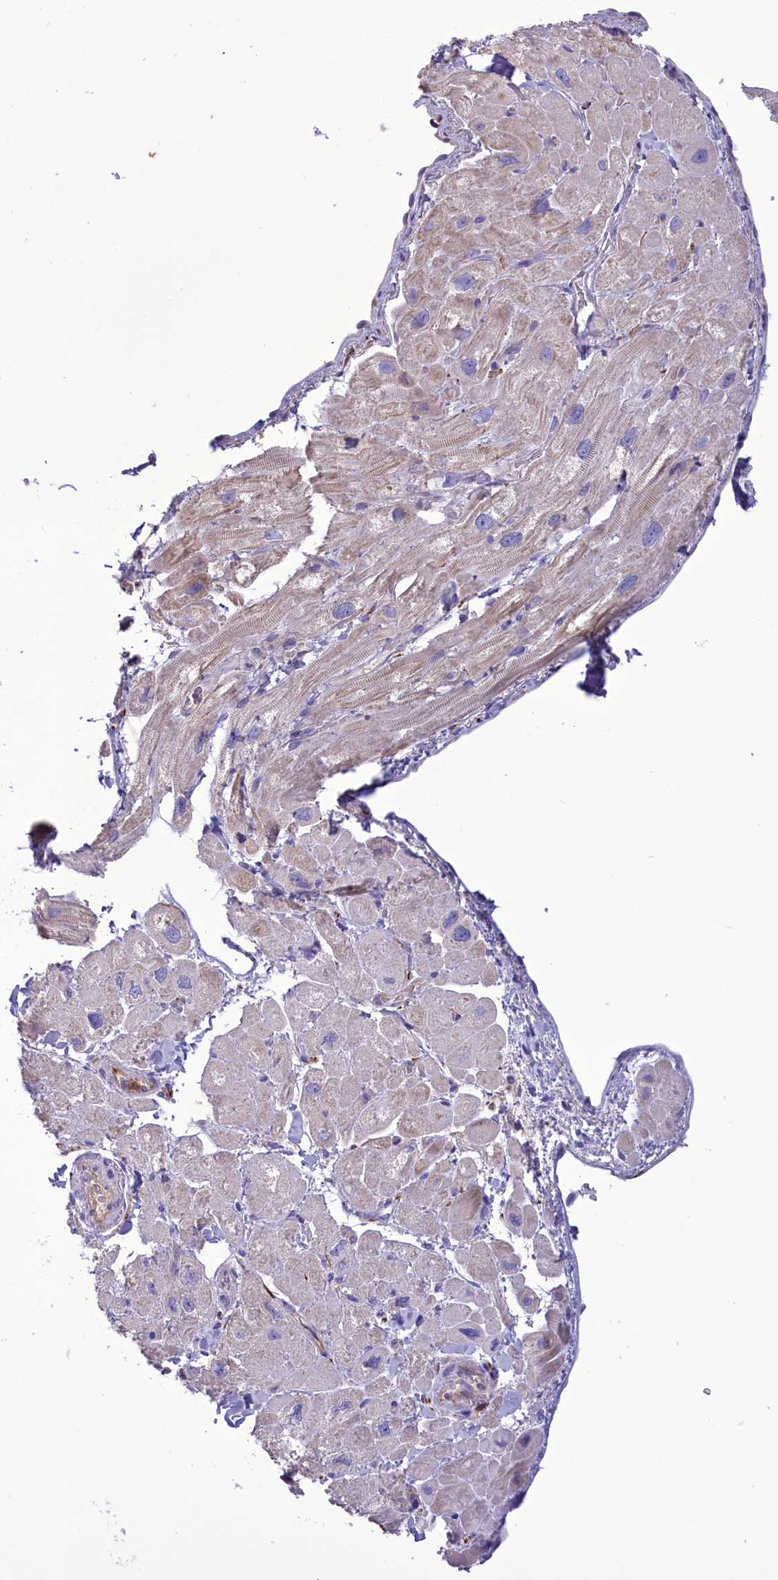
{"staining": {"intensity": "negative", "quantity": "none", "location": "none"}, "tissue": "heart muscle", "cell_type": "Cardiomyocytes", "image_type": "normal", "snomed": [{"axis": "morphology", "description": "Normal tissue, NOS"}, {"axis": "topography", "description": "Heart"}], "caption": "IHC histopathology image of normal heart muscle: human heart muscle stained with DAB displays no significant protein positivity in cardiomyocytes.", "gene": "FAM149B1", "patient": {"sex": "male", "age": 65}}